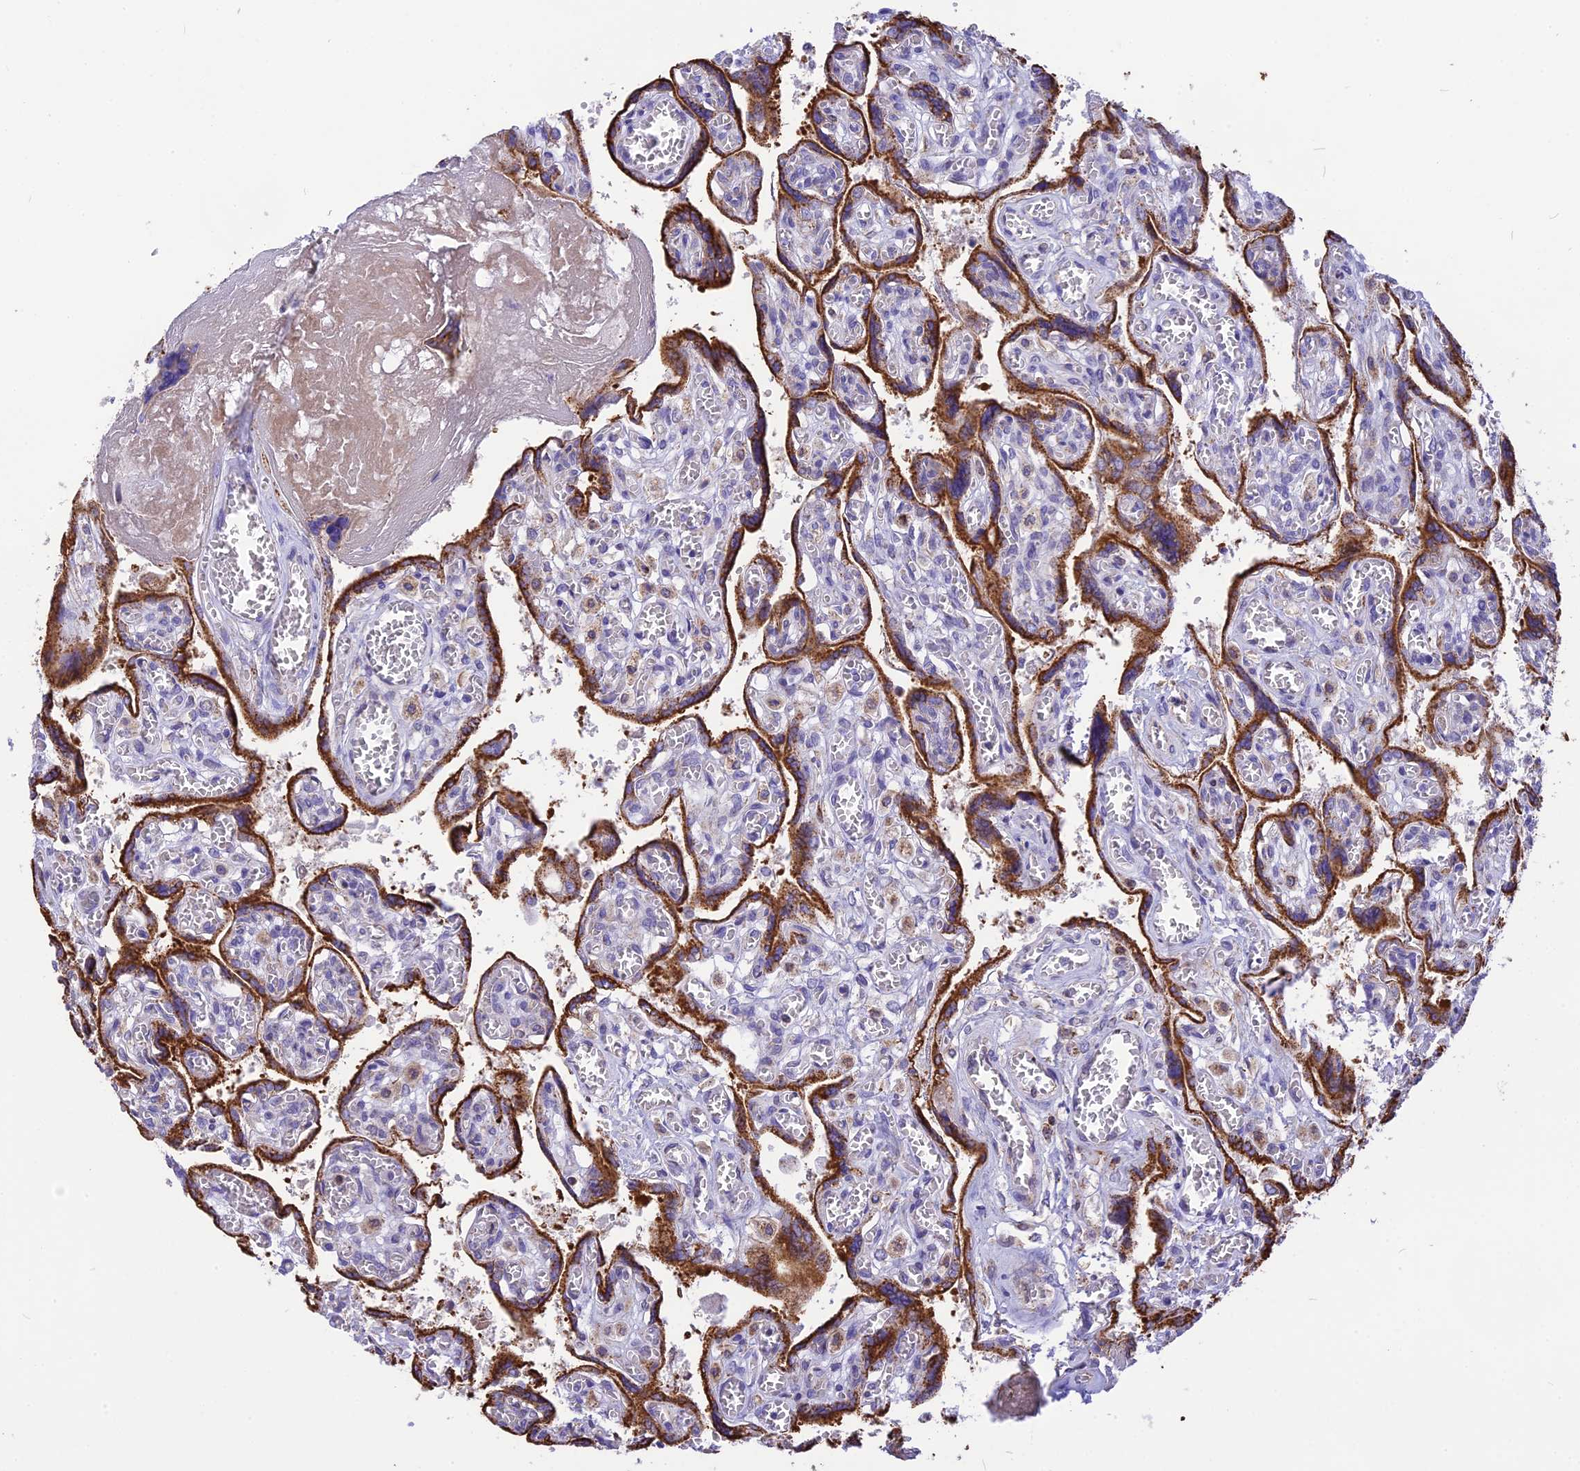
{"staining": {"intensity": "strong", "quantity": ">75%", "location": "cytoplasmic/membranous"}, "tissue": "placenta", "cell_type": "Trophoblastic cells", "image_type": "normal", "snomed": [{"axis": "morphology", "description": "Normal tissue, NOS"}, {"axis": "topography", "description": "Placenta"}], "caption": "Immunohistochemical staining of normal human placenta shows strong cytoplasmic/membranous protein expression in about >75% of trophoblastic cells.", "gene": "DOC2B", "patient": {"sex": "female", "age": 39}}